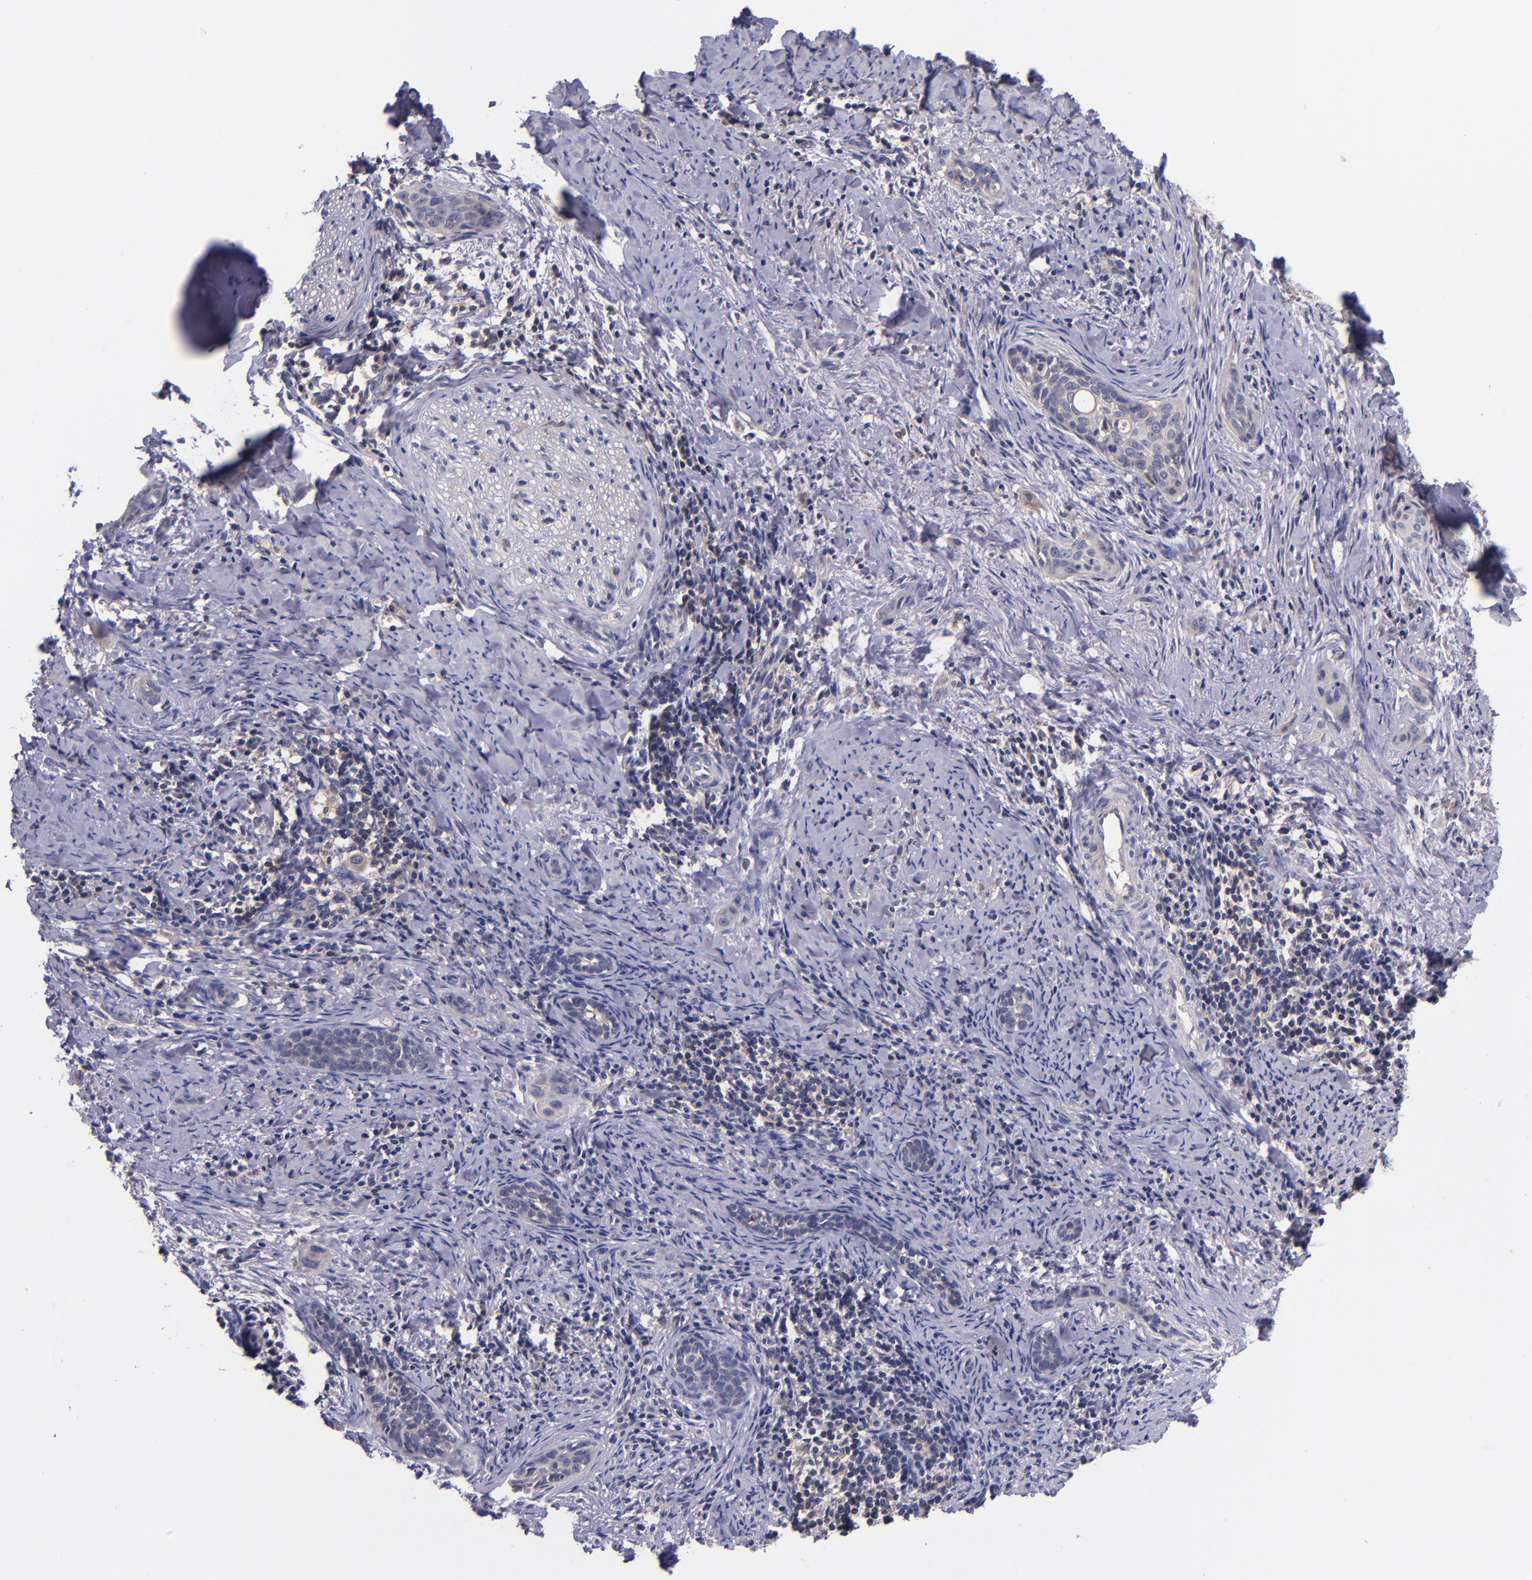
{"staining": {"intensity": "negative", "quantity": "none", "location": "none"}, "tissue": "cervical cancer", "cell_type": "Tumor cells", "image_type": "cancer", "snomed": [{"axis": "morphology", "description": "Squamous cell carcinoma, NOS"}, {"axis": "topography", "description": "Cervix"}], "caption": "Immunohistochemical staining of human cervical cancer exhibits no significant expression in tumor cells.", "gene": "RBP4", "patient": {"sex": "female", "age": 33}}